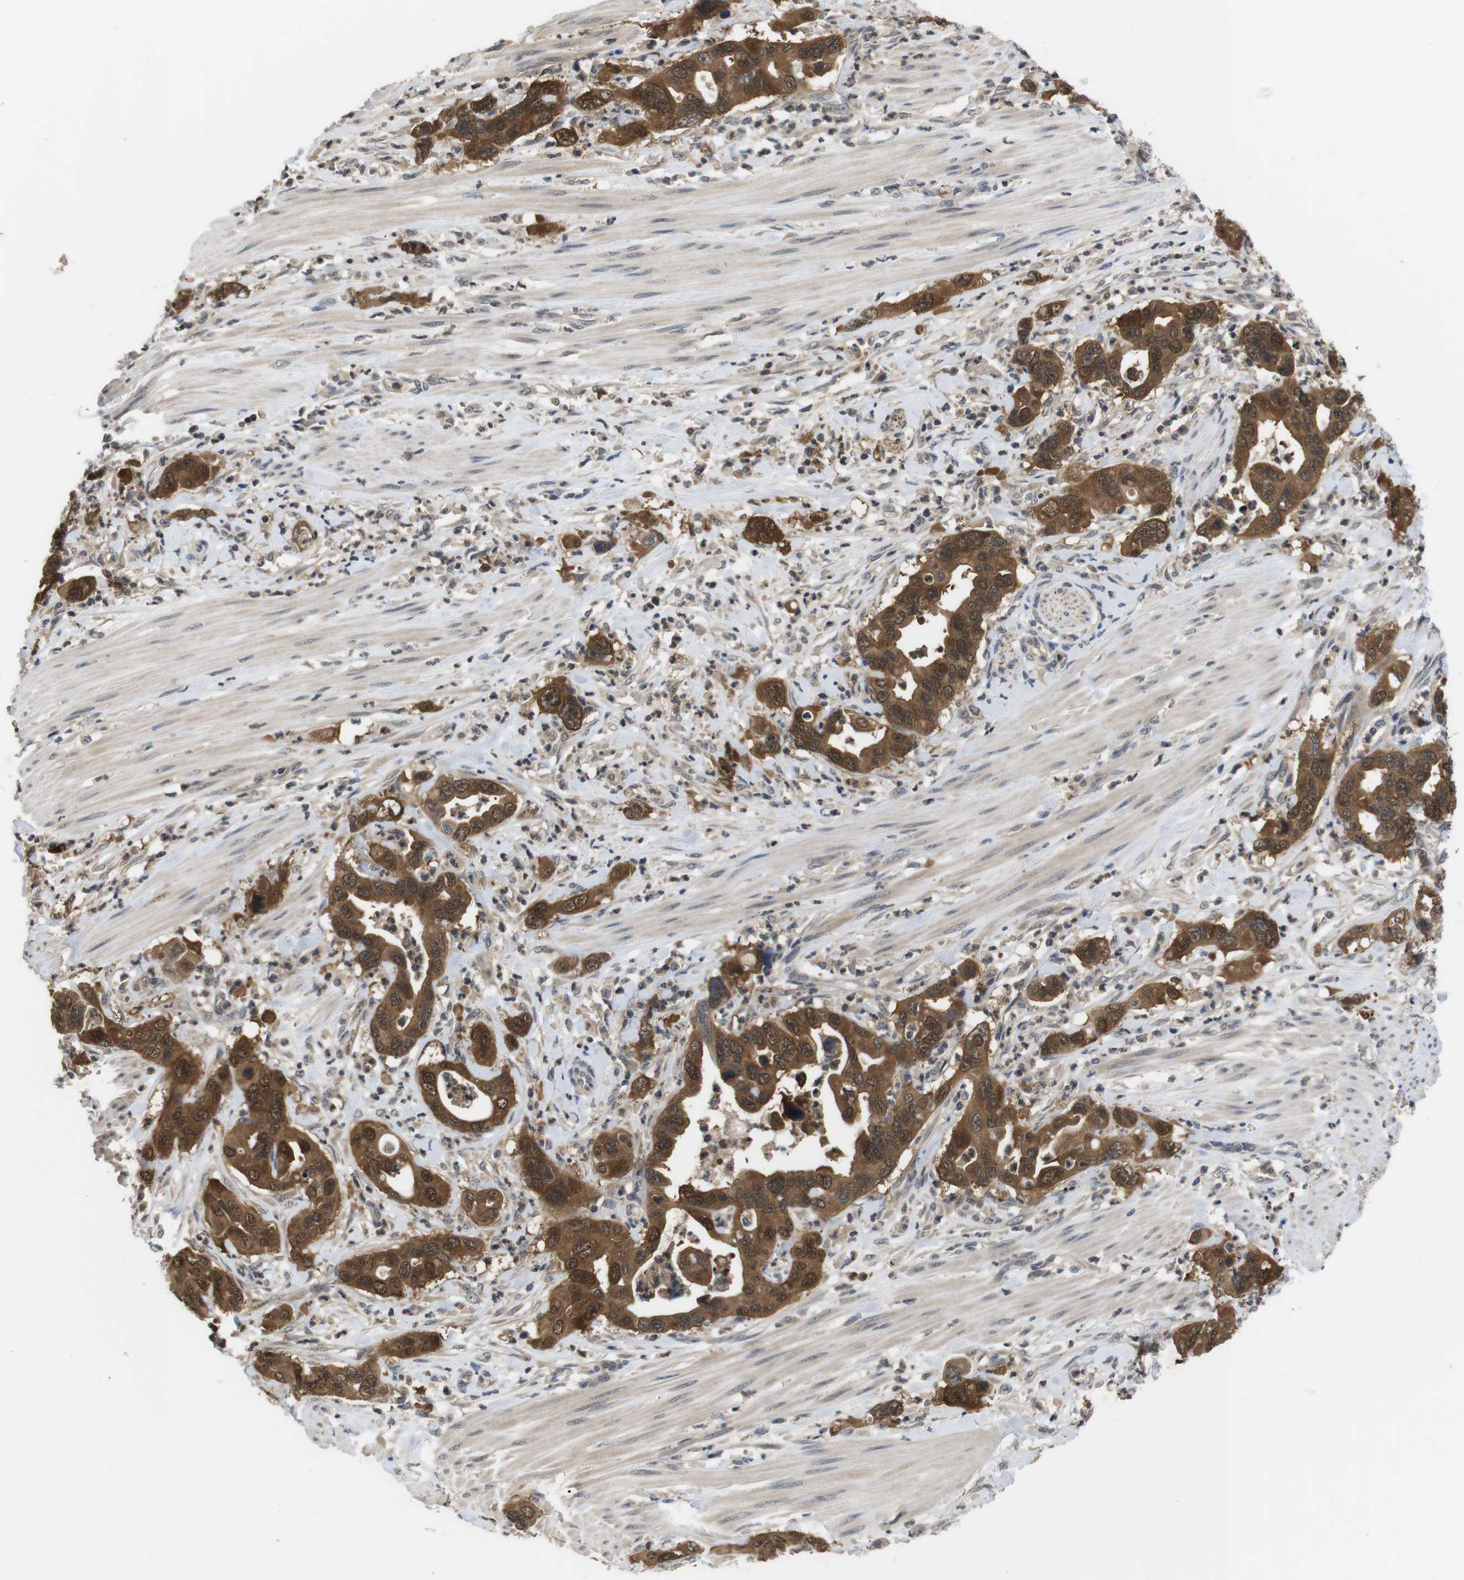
{"staining": {"intensity": "strong", "quantity": ">75%", "location": "cytoplasmic/membranous,nuclear"}, "tissue": "pancreatic cancer", "cell_type": "Tumor cells", "image_type": "cancer", "snomed": [{"axis": "morphology", "description": "Adenocarcinoma, NOS"}, {"axis": "topography", "description": "Pancreas"}], "caption": "Brown immunohistochemical staining in pancreatic adenocarcinoma displays strong cytoplasmic/membranous and nuclear expression in about >75% of tumor cells.", "gene": "FADD", "patient": {"sex": "female", "age": 71}}